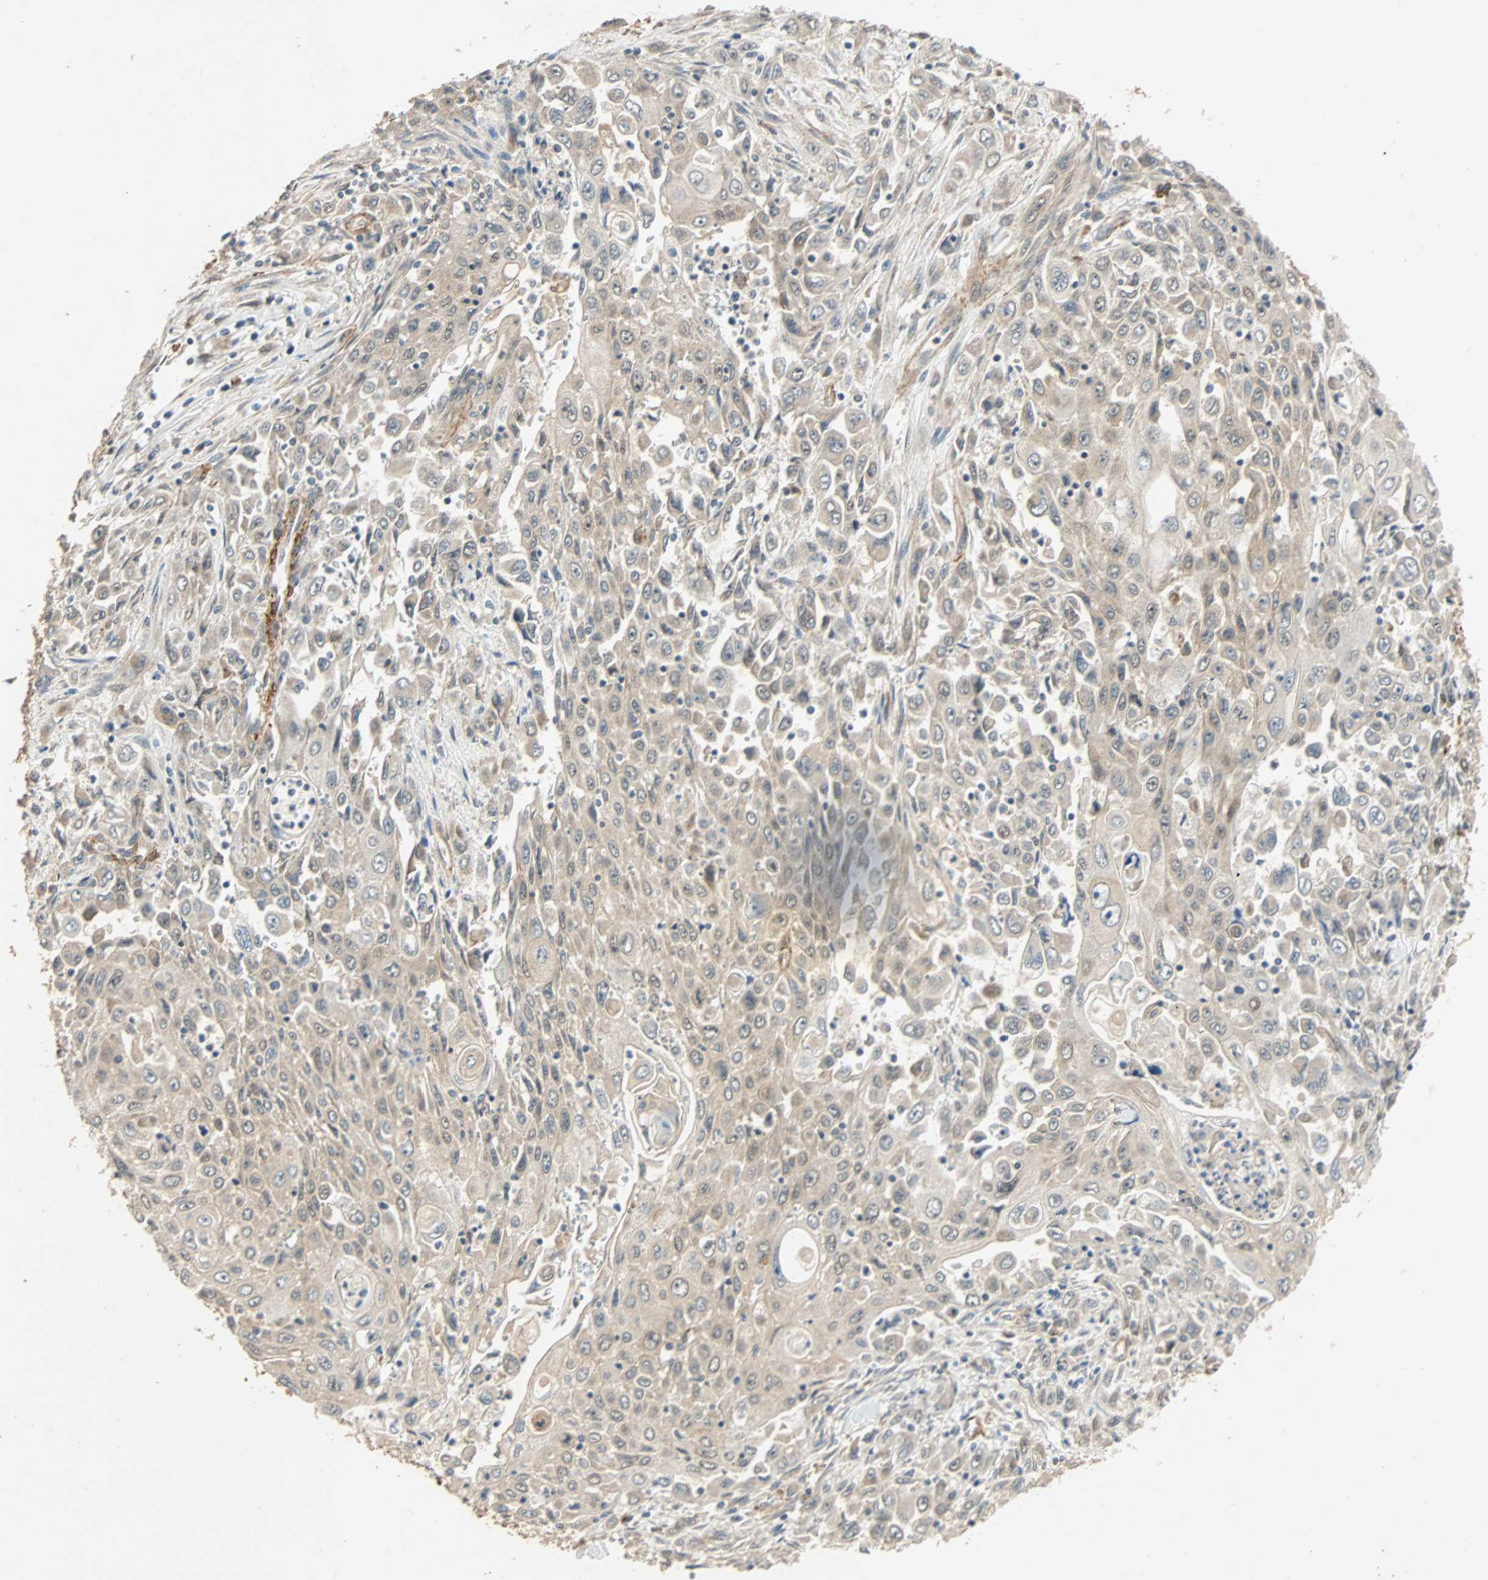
{"staining": {"intensity": "weak", "quantity": "25%-75%", "location": "cytoplasmic/membranous"}, "tissue": "pancreatic cancer", "cell_type": "Tumor cells", "image_type": "cancer", "snomed": [{"axis": "morphology", "description": "Adenocarcinoma, NOS"}, {"axis": "topography", "description": "Pancreas"}], "caption": "Human pancreatic cancer (adenocarcinoma) stained for a protein (brown) exhibits weak cytoplasmic/membranous positive expression in about 25%-75% of tumor cells.", "gene": "QSER1", "patient": {"sex": "male", "age": 70}}